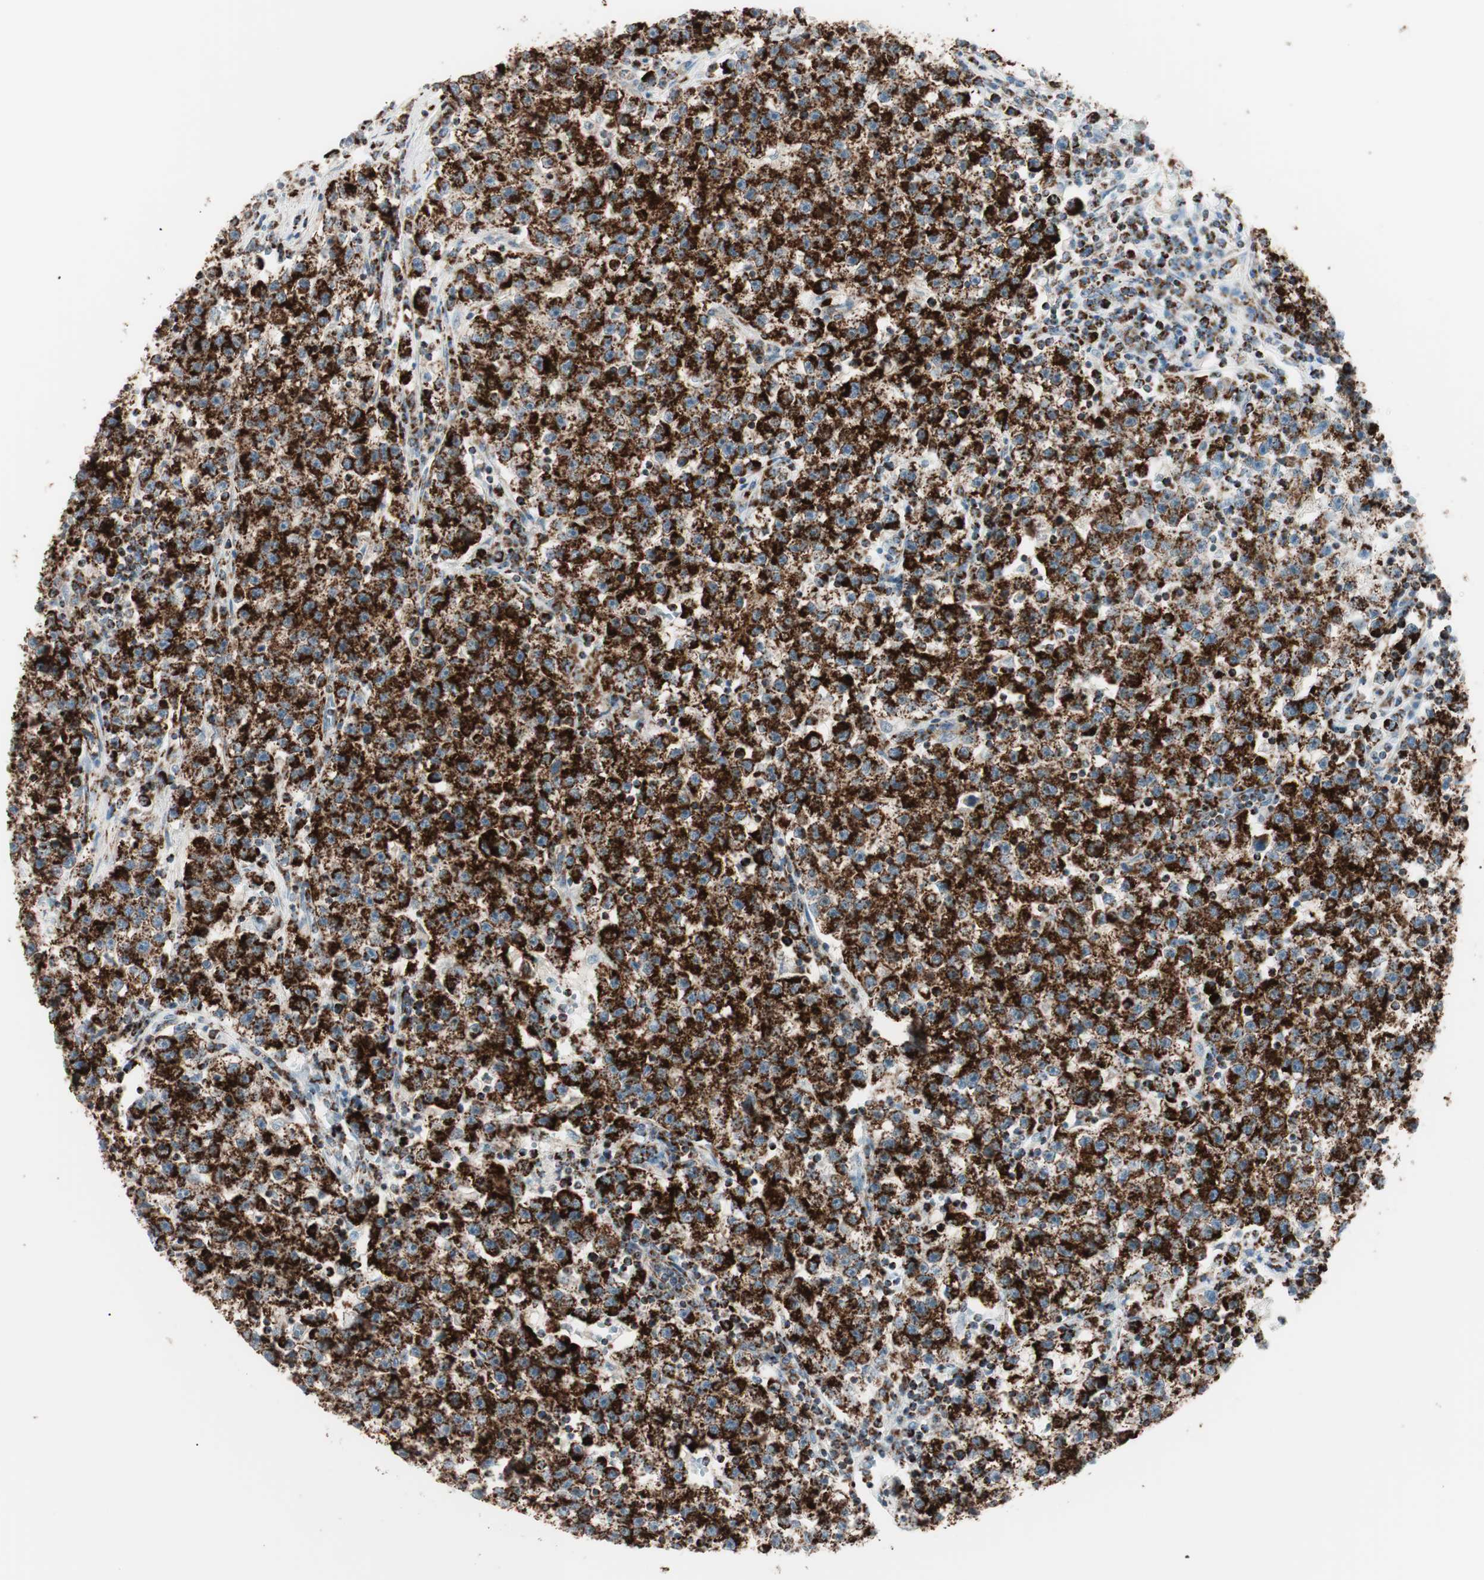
{"staining": {"intensity": "strong", "quantity": ">75%", "location": "cytoplasmic/membranous"}, "tissue": "testis cancer", "cell_type": "Tumor cells", "image_type": "cancer", "snomed": [{"axis": "morphology", "description": "Seminoma, NOS"}, {"axis": "topography", "description": "Testis"}], "caption": "A brown stain shows strong cytoplasmic/membranous positivity of a protein in testis seminoma tumor cells. (DAB (3,3'-diaminobenzidine) = brown stain, brightfield microscopy at high magnification).", "gene": "TOMM20", "patient": {"sex": "male", "age": 22}}